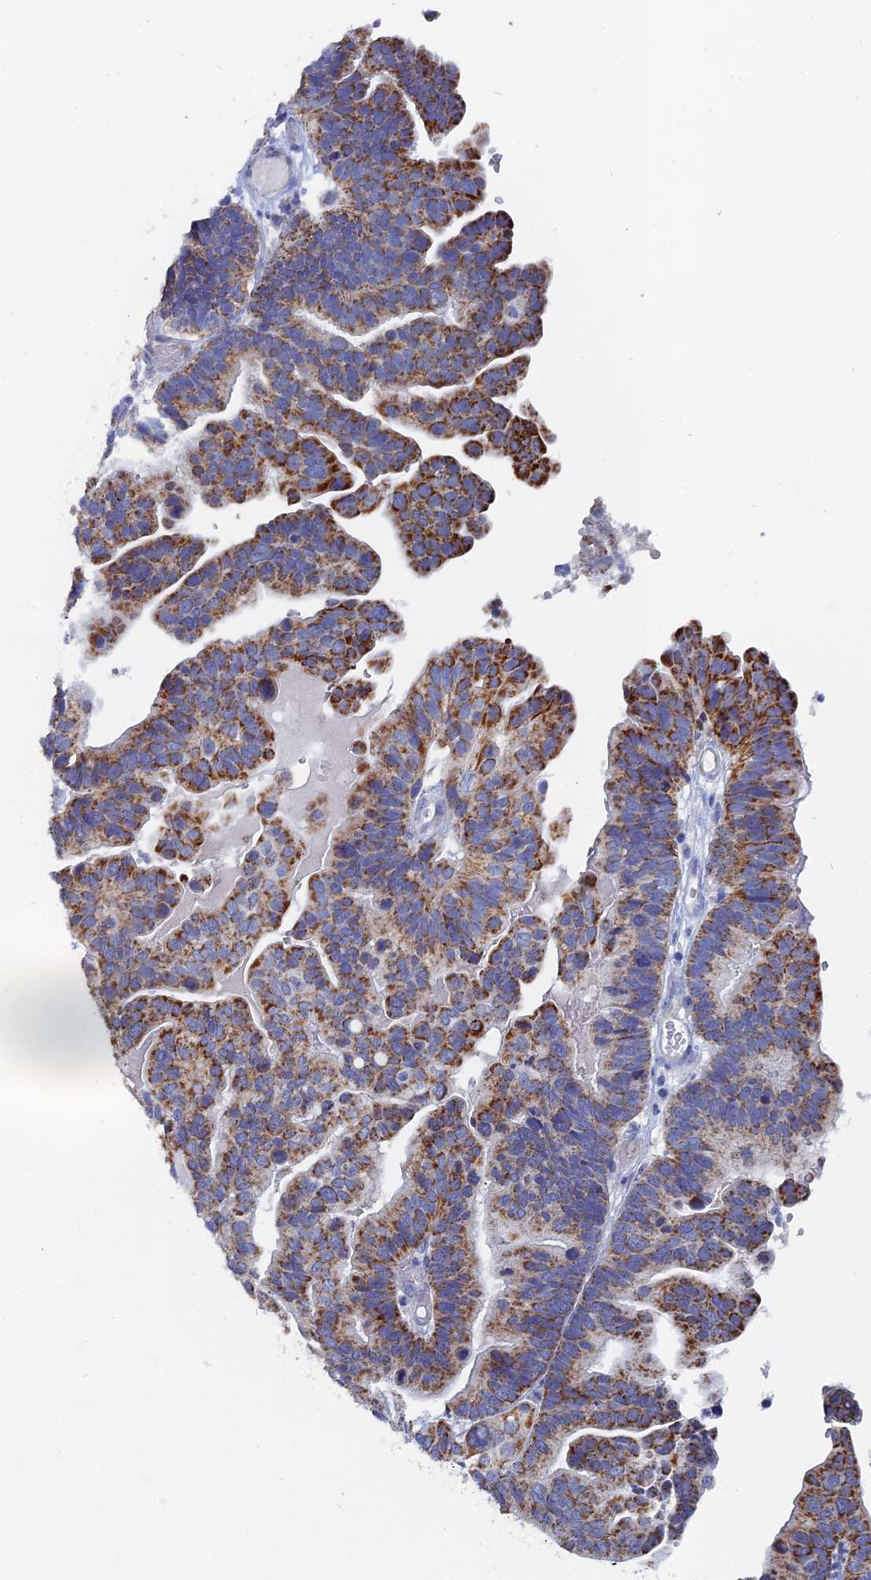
{"staining": {"intensity": "moderate", "quantity": "25%-75%", "location": "cytoplasmic/membranous"}, "tissue": "ovarian cancer", "cell_type": "Tumor cells", "image_type": "cancer", "snomed": [{"axis": "morphology", "description": "Cystadenocarcinoma, serous, NOS"}, {"axis": "topography", "description": "Ovary"}], "caption": "Ovarian cancer stained for a protein (brown) demonstrates moderate cytoplasmic/membranous positive staining in approximately 25%-75% of tumor cells.", "gene": "HIGD1A", "patient": {"sex": "female", "age": 56}}